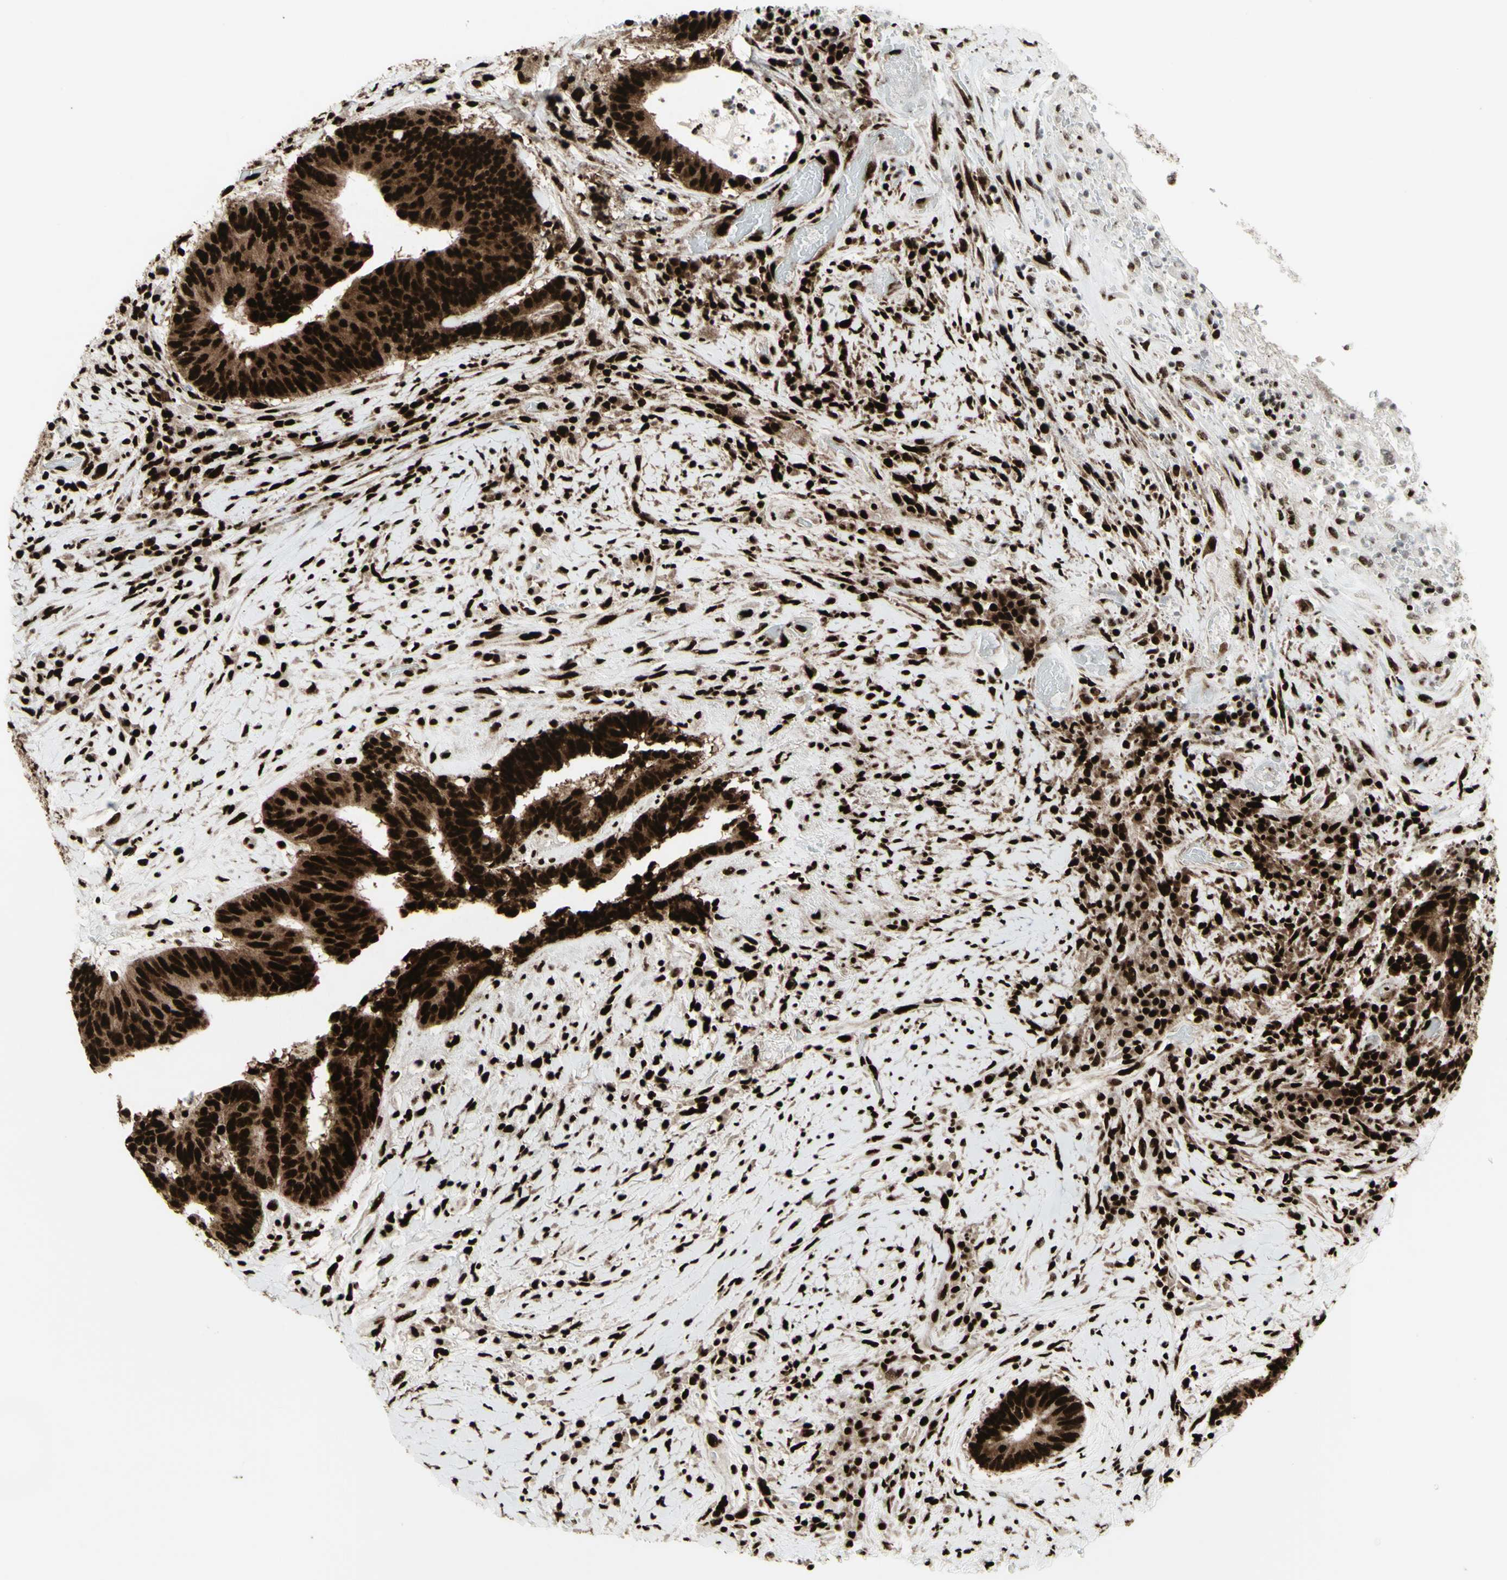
{"staining": {"intensity": "strong", "quantity": ">75%", "location": "cytoplasmic/membranous,nuclear"}, "tissue": "colorectal cancer", "cell_type": "Tumor cells", "image_type": "cancer", "snomed": [{"axis": "morphology", "description": "Adenocarcinoma, NOS"}, {"axis": "topography", "description": "Rectum"}], "caption": "DAB (3,3'-diaminobenzidine) immunohistochemical staining of colorectal cancer exhibits strong cytoplasmic/membranous and nuclear protein staining in about >75% of tumor cells.", "gene": "U2AF2", "patient": {"sex": "male", "age": 63}}